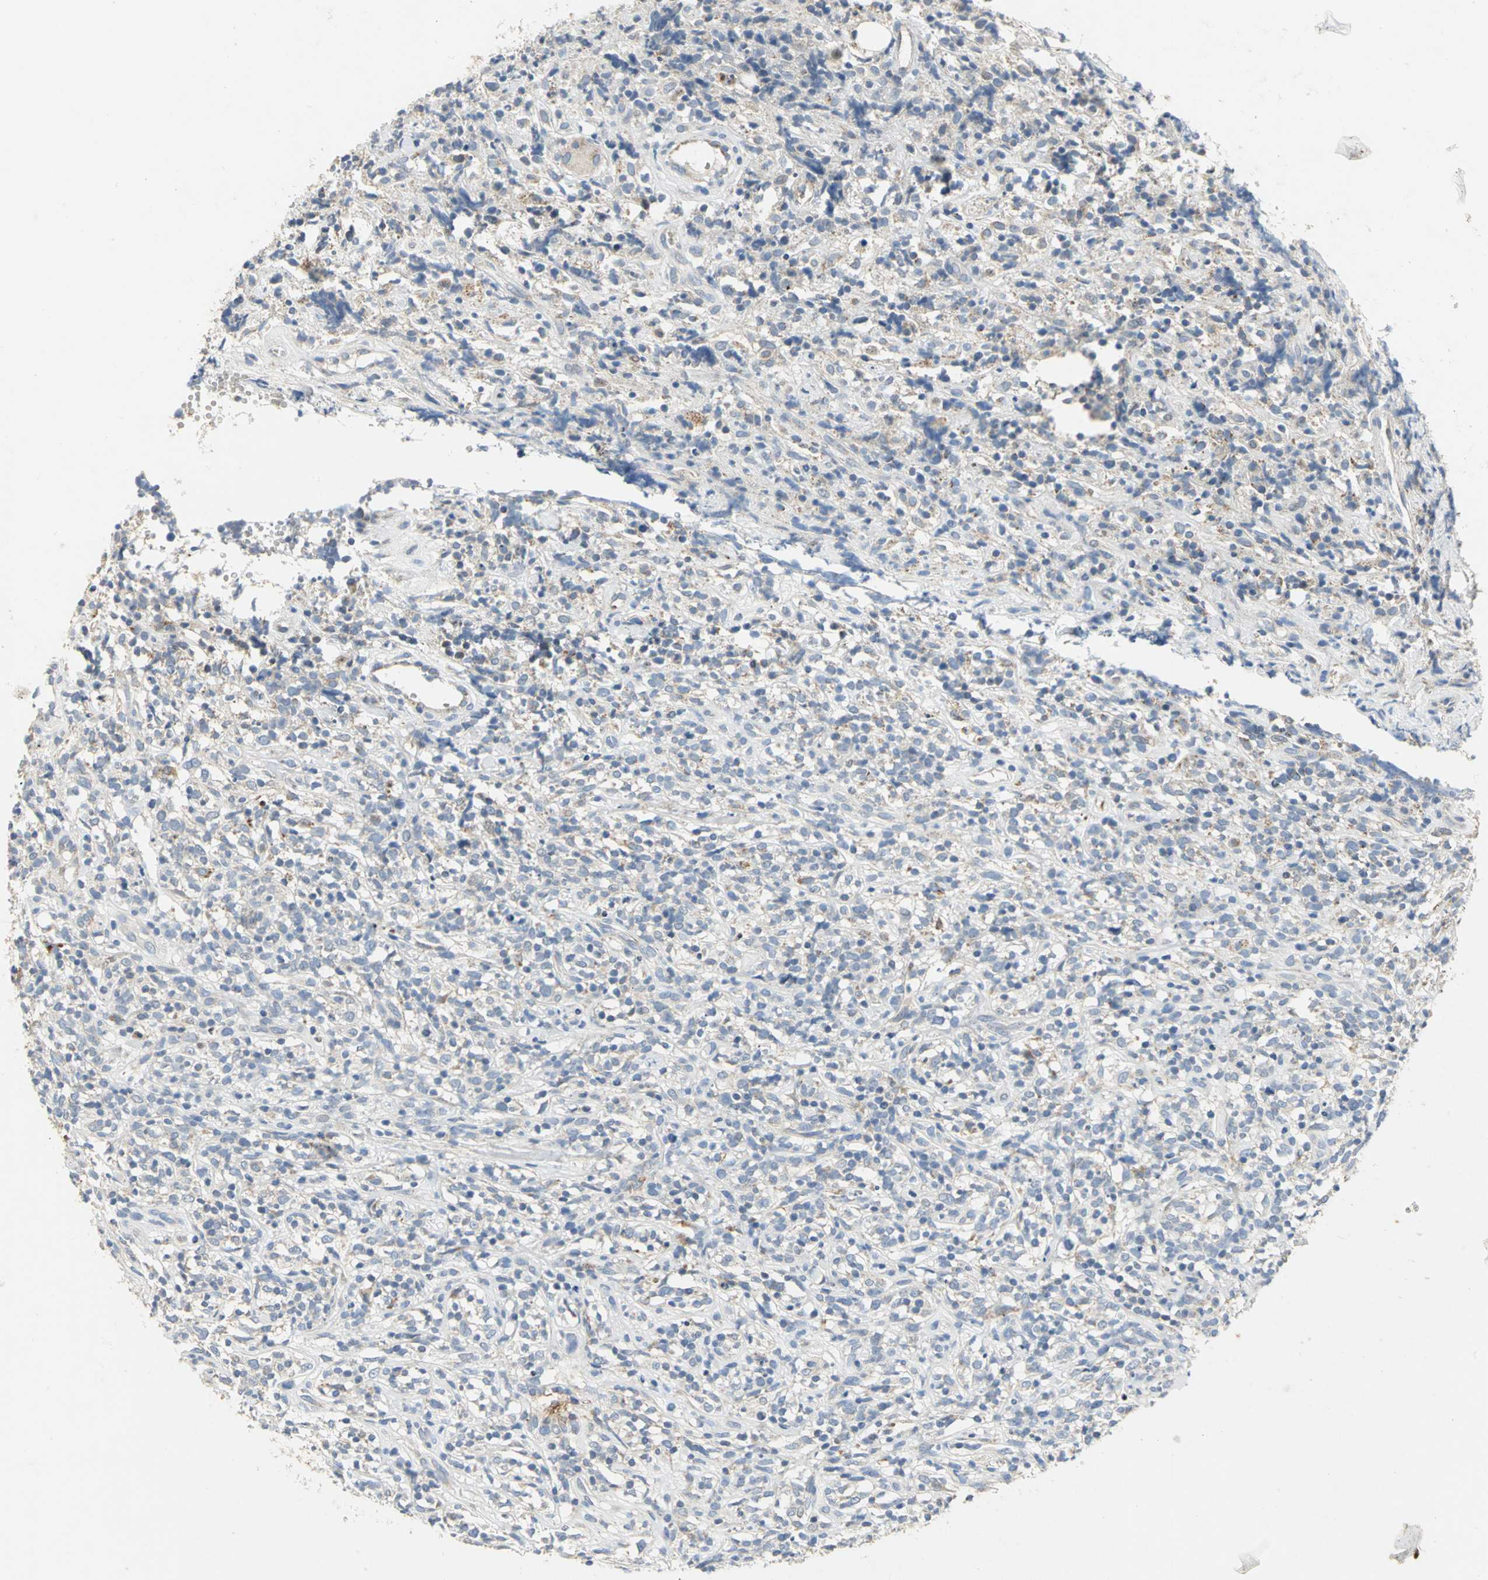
{"staining": {"intensity": "weak", "quantity": "25%-75%", "location": "cytoplasmic/membranous"}, "tissue": "lymphoma", "cell_type": "Tumor cells", "image_type": "cancer", "snomed": [{"axis": "morphology", "description": "Malignant lymphoma, non-Hodgkin's type, High grade"}, {"axis": "topography", "description": "Lymph node"}], "caption": "Malignant lymphoma, non-Hodgkin's type (high-grade) tissue shows weak cytoplasmic/membranous positivity in about 25%-75% of tumor cells, visualized by immunohistochemistry.", "gene": "SPPL2B", "patient": {"sex": "female", "age": 73}}